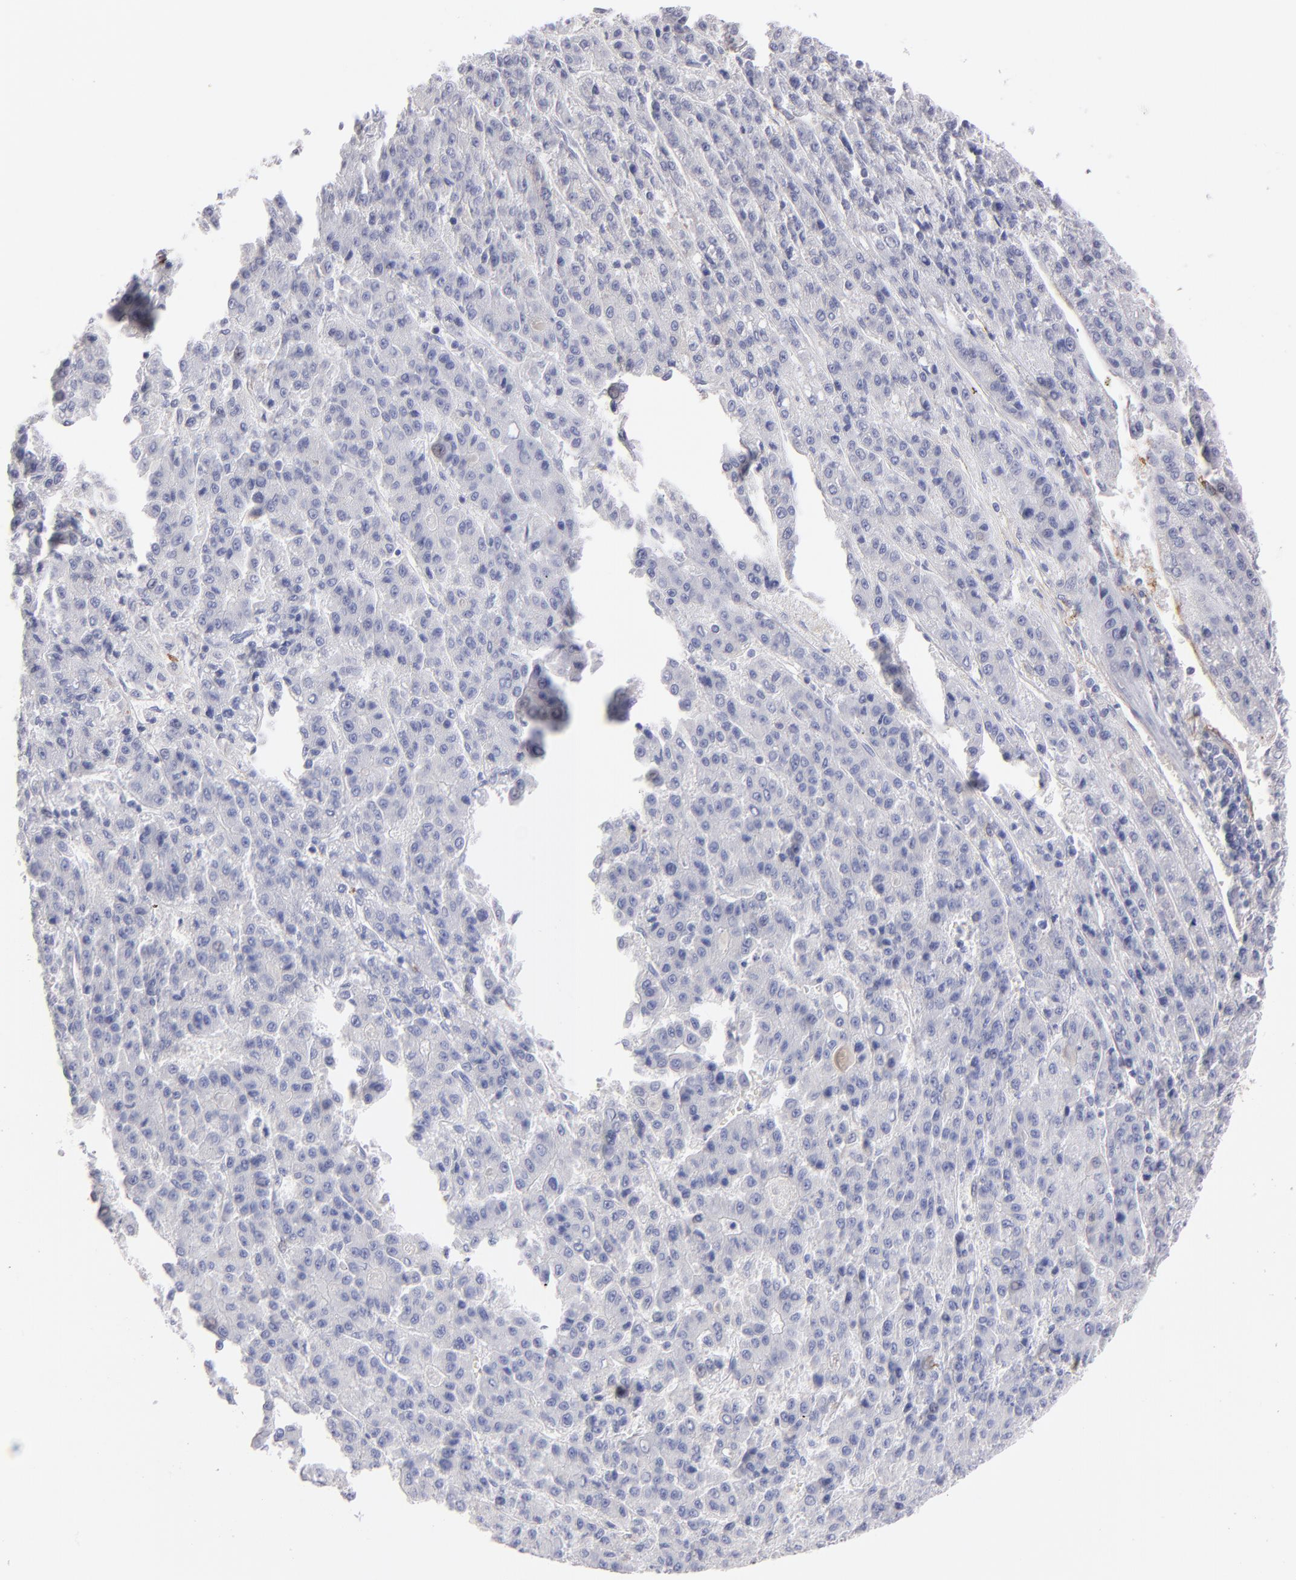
{"staining": {"intensity": "negative", "quantity": "none", "location": "none"}, "tissue": "liver cancer", "cell_type": "Tumor cells", "image_type": "cancer", "snomed": [{"axis": "morphology", "description": "Carcinoma, Hepatocellular, NOS"}, {"axis": "topography", "description": "Liver"}], "caption": "Photomicrograph shows no protein expression in tumor cells of hepatocellular carcinoma (liver) tissue.", "gene": "AHNAK2", "patient": {"sex": "male", "age": 70}}